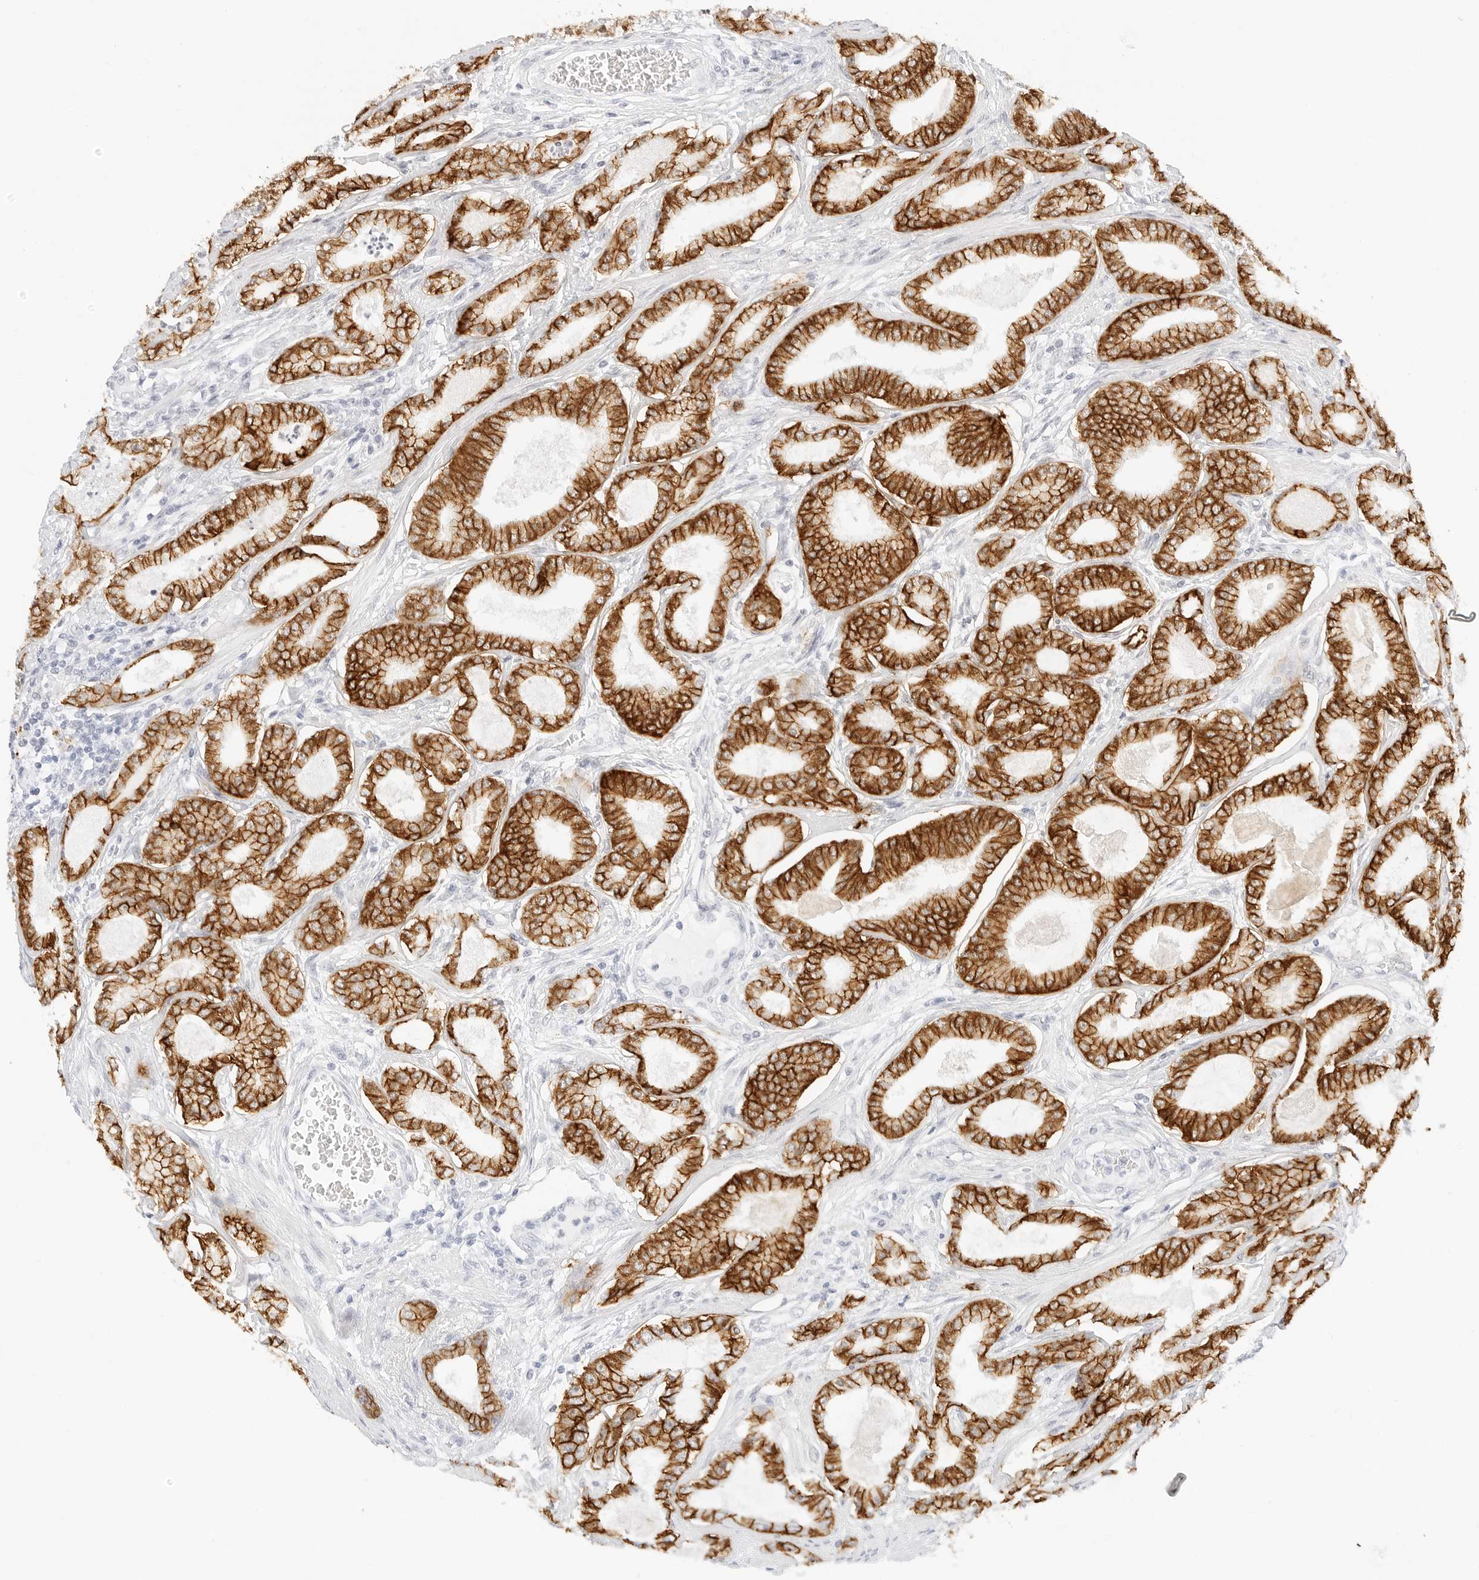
{"staining": {"intensity": "strong", "quantity": ">75%", "location": "cytoplasmic/membranous"}, "tissue": "prostate cancer", "cell_type": "Tumor cells", "image_type": "cancer", "snomed": [{"axis": "morphology", "description": "Adenocarcinoma, Low grade"}, {"axis": "topography", "description": "Prostate"}], "caption": "A brown stain highlights strong cytoplasmic/membranous positivity of a protein in adenocarcinoma (low-grade) (prostate) tumor cells.", "gene": "CDH1", "patient": {"sex": "male", "age": 60}}